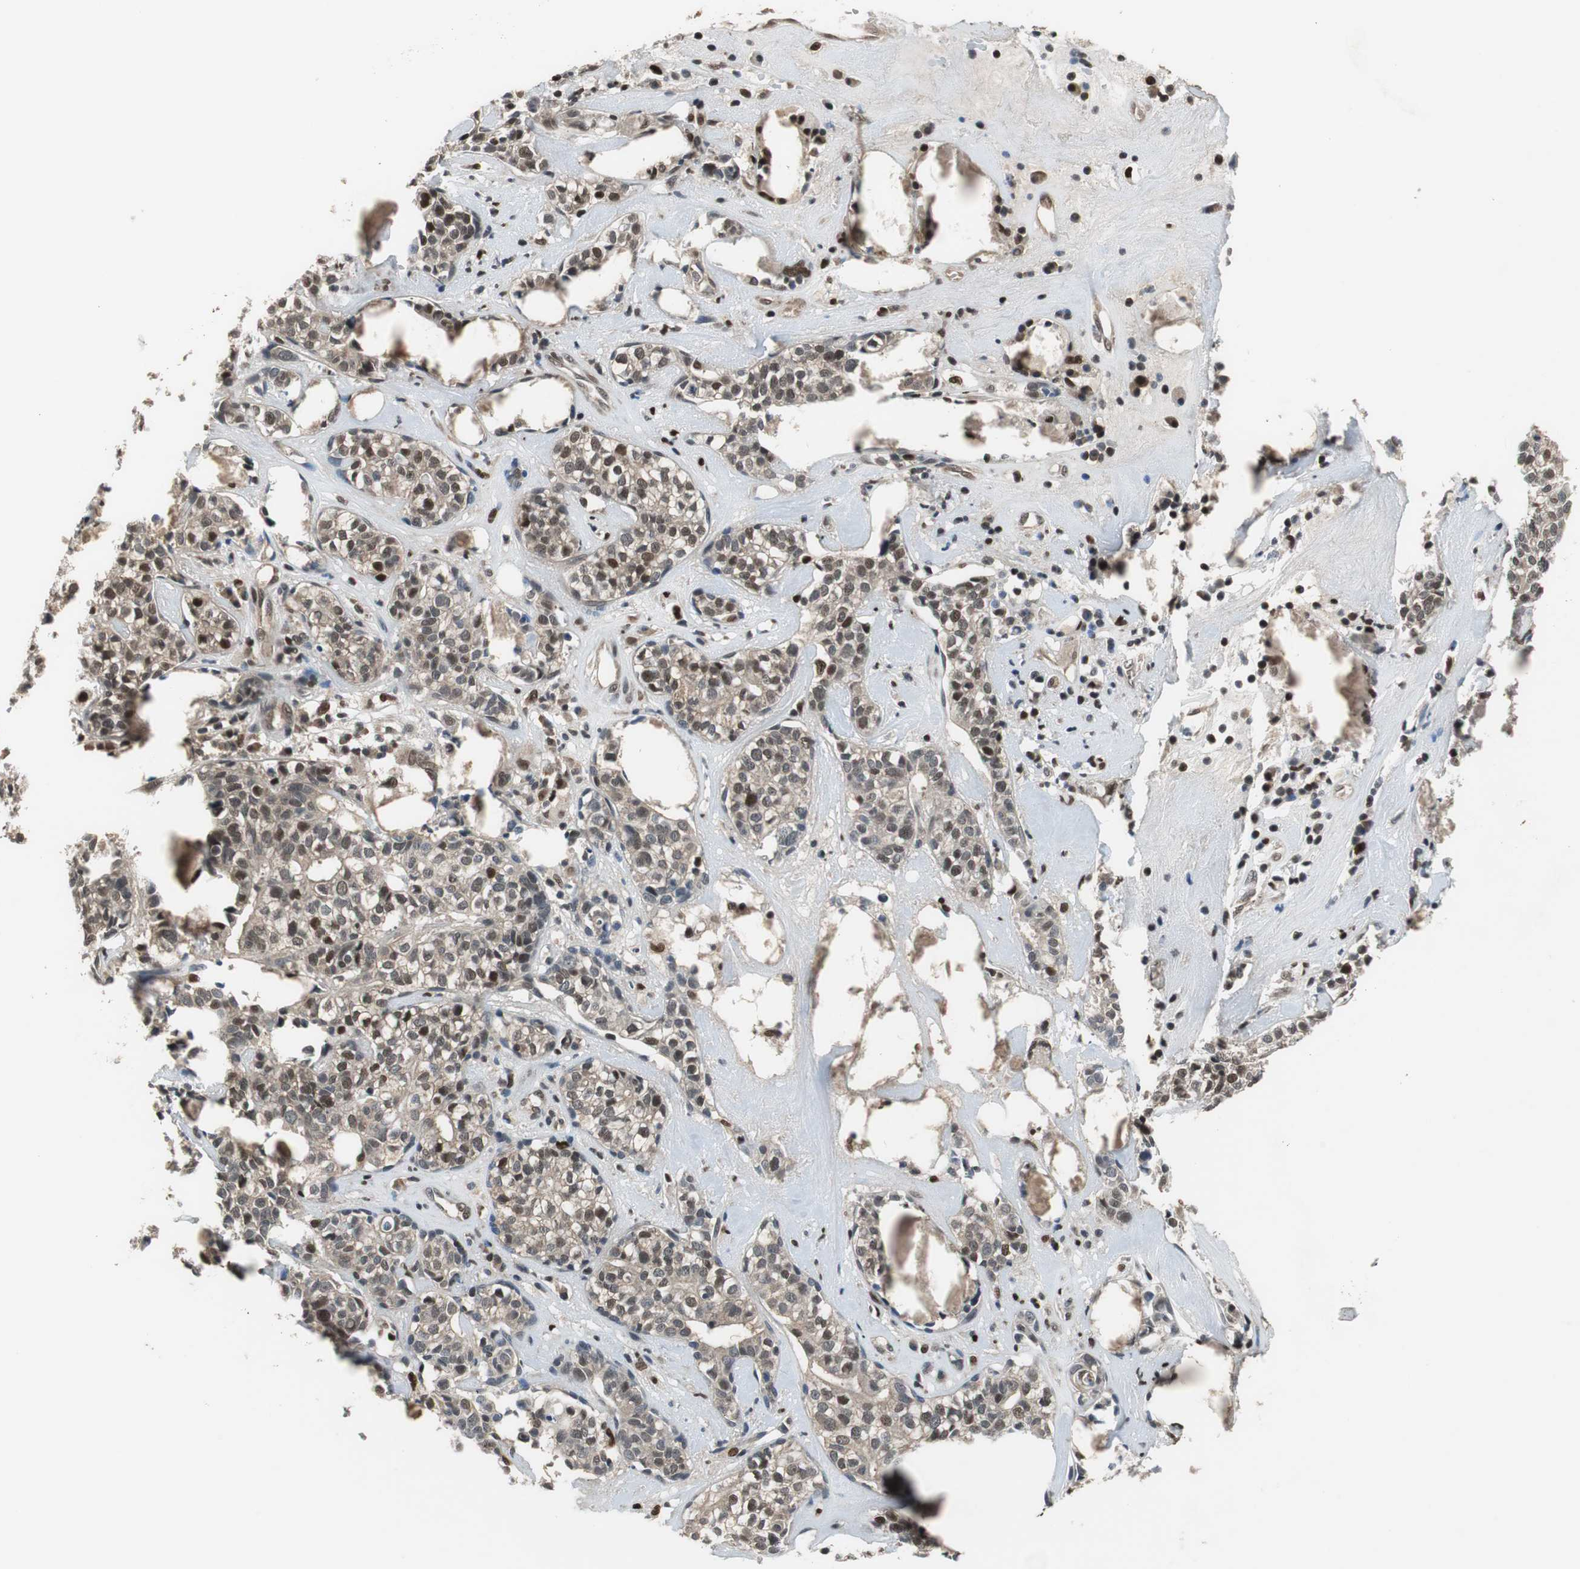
{"staining": {"intensity": "weak", "quantity": "25%-75%", "location": "cytoplasmic/membranous,nuclear"}, "tissue": "head and neck cancer", "cell_type": "Tumor cells", "image_type": "cancer", "snomed": [{"axis": "morphology", "description": "Adenocarcinoma, NOS"}, {"axis": "topography", "description": "Salivary gland"}, {"axis": "topography", "description": "Head-Neck"}], "caption": "Immunohistochemical staining of human head and neck cancer (adenocarcinoma) demonstrates low levels of weak cytoplasmic/membranous and nuclear expression in about 25%-75% of tumor cells.", "gene": "MAFB", "patient": {"sex": "female", "age": 65}}